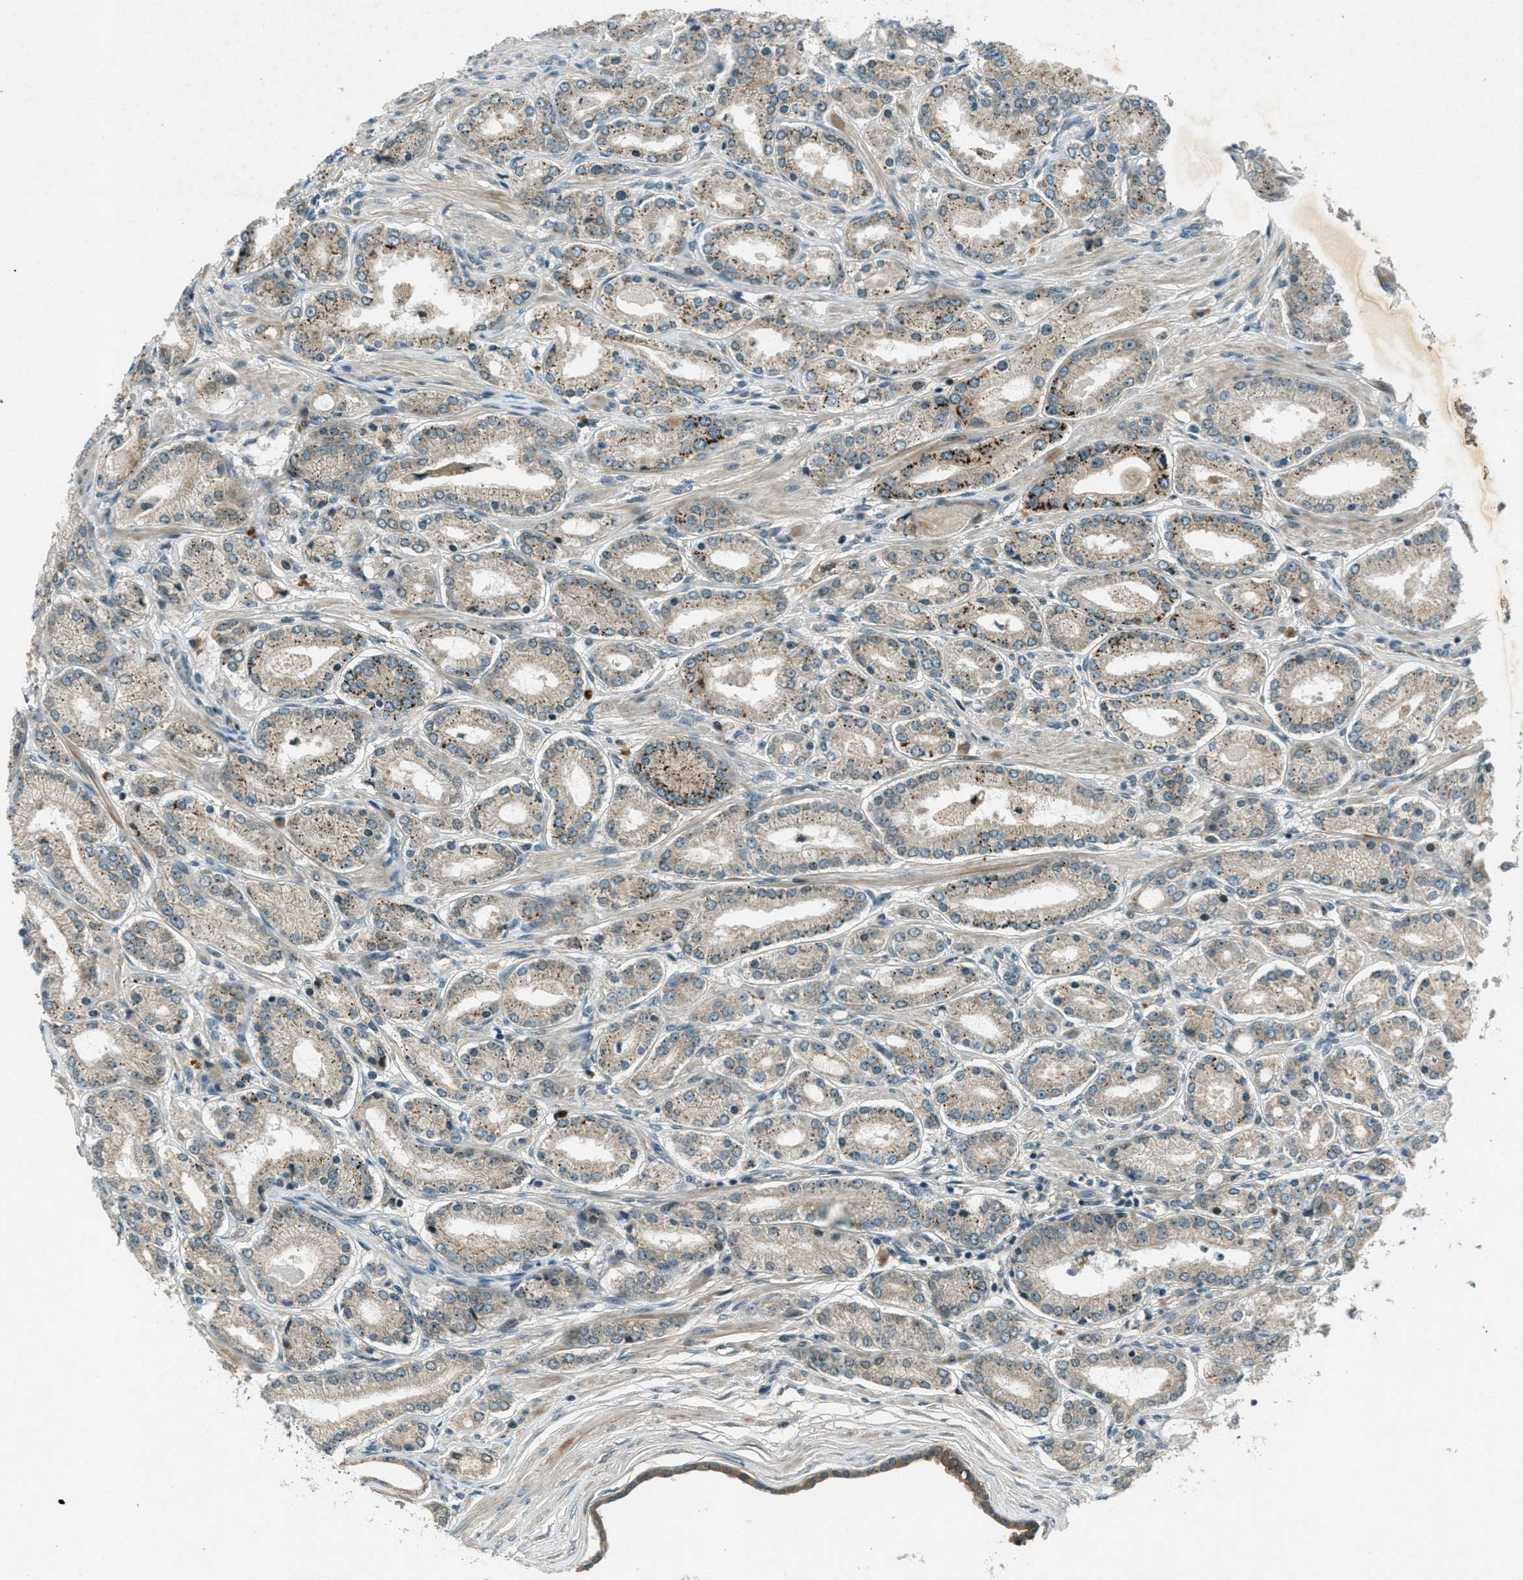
{"staining": {"intensity": "moderate", "quantity": "25%-75%", "location": "cytoplasmic/membranous"}, "tissue": "prostate cancer", "cell_type": "Tumor cells", "image_type": "cancer", "snomed": [{"axis": "morphology", "description": "Adenocarcinoma, Low grade"}, {"axis": "topography", "description": "Prostate"}], "caption": "Tumor cells display medium levels of moderate cytoplasmic/membranous expression in approximately 25%-75% of cells in prostate cancer.", "gene": "STK11", "patient": {"sex": "male", "age": 63}}